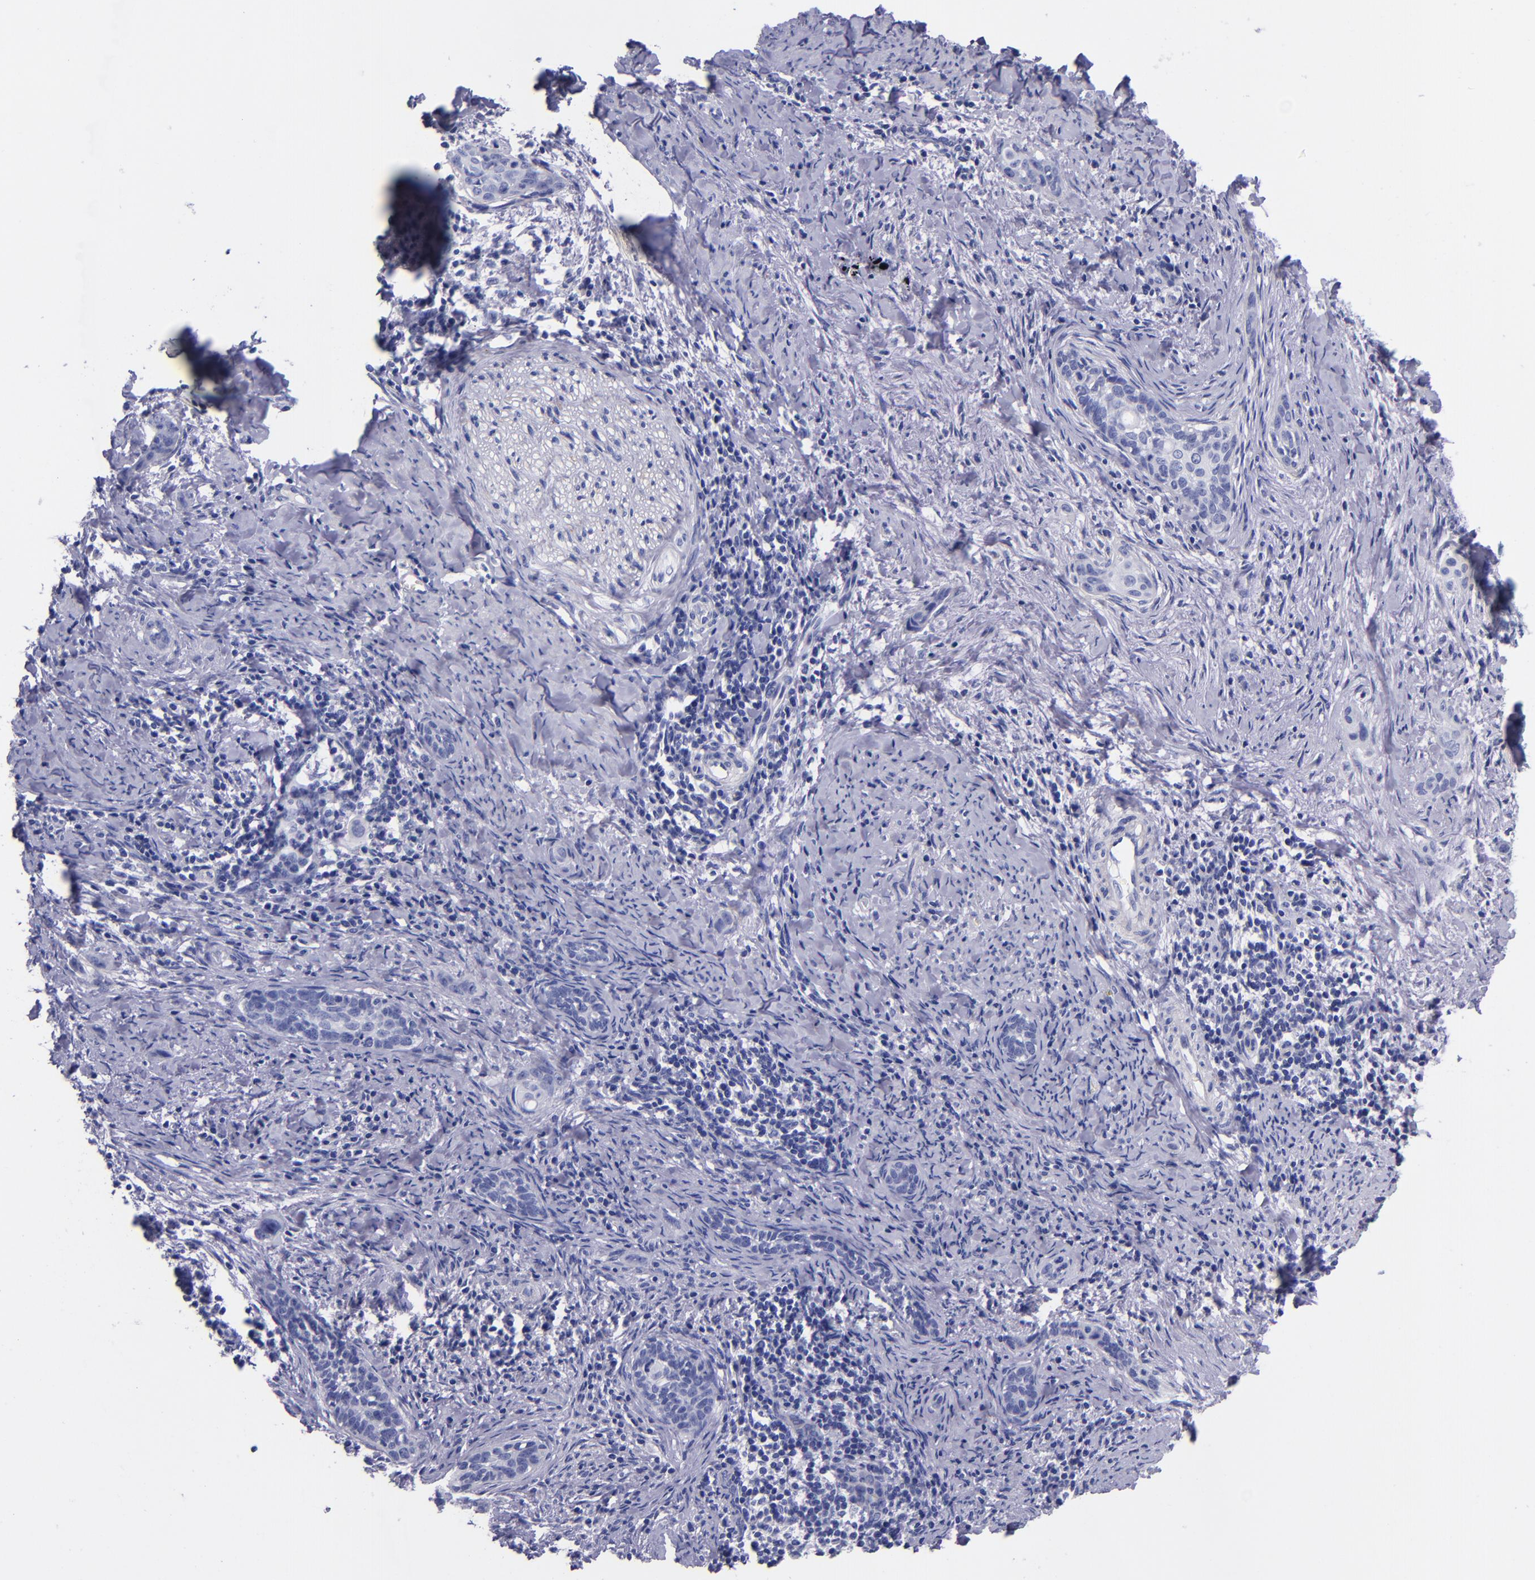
{"staining": {"intensity": "negative", "quantity": "none", "location": "none"}, "tissue": "cervical cancer", "cell_type": "Tumor cells", "image_type": "cancer", "snomed": [{"axis": "morphology", "description": "Squamous cell carcinoma, NOS"}, {"axis": "topography", "description": "Cervix"}], "caption": "Tumor cells are negative for brown protein staining in squamous cell carcinoma (cervical).", "gene": "SV2A", "patient": {"sex": "female", "age": 33}}